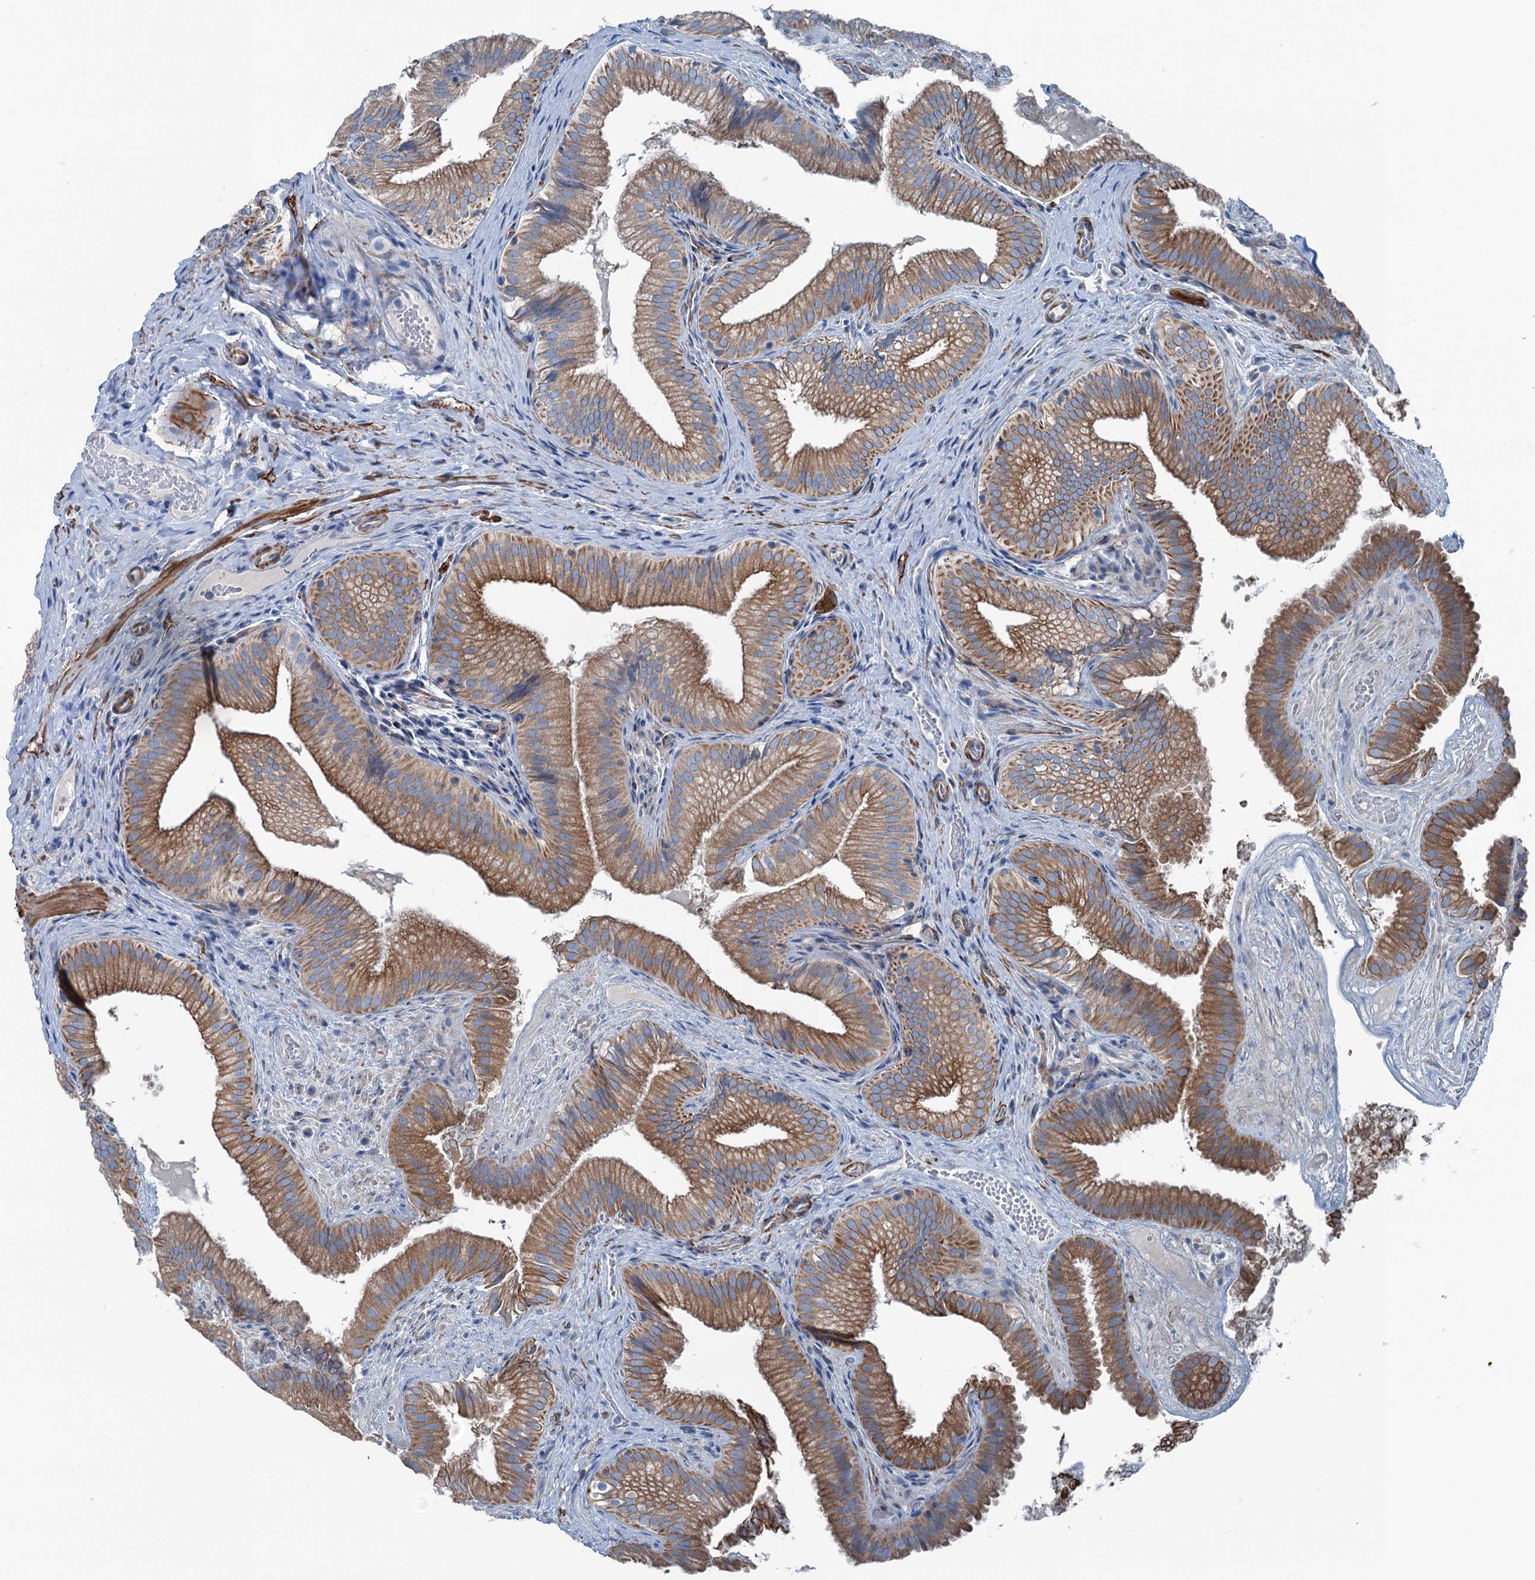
{"staining": {"intensity": "moderate", "quantity": ">75%", "location": "cytoplasmic/membranous"}, "tissue": "gallbladder", "cell_type": "Glandular cells", "image_type": "normal", "snomed": [{"axis": "morphology", "description": "Normal tissue, NOS"}, {"axis": "topography", "description": "Gallbladder"}], "caption": "Protein staining of benign gallbladder reveals moderate cytoplasmic/membranous positivity in approximately >75% of glandular cells.", "gene": "CALCOCO1", "patient": {"sex": "female", "age": 30}}